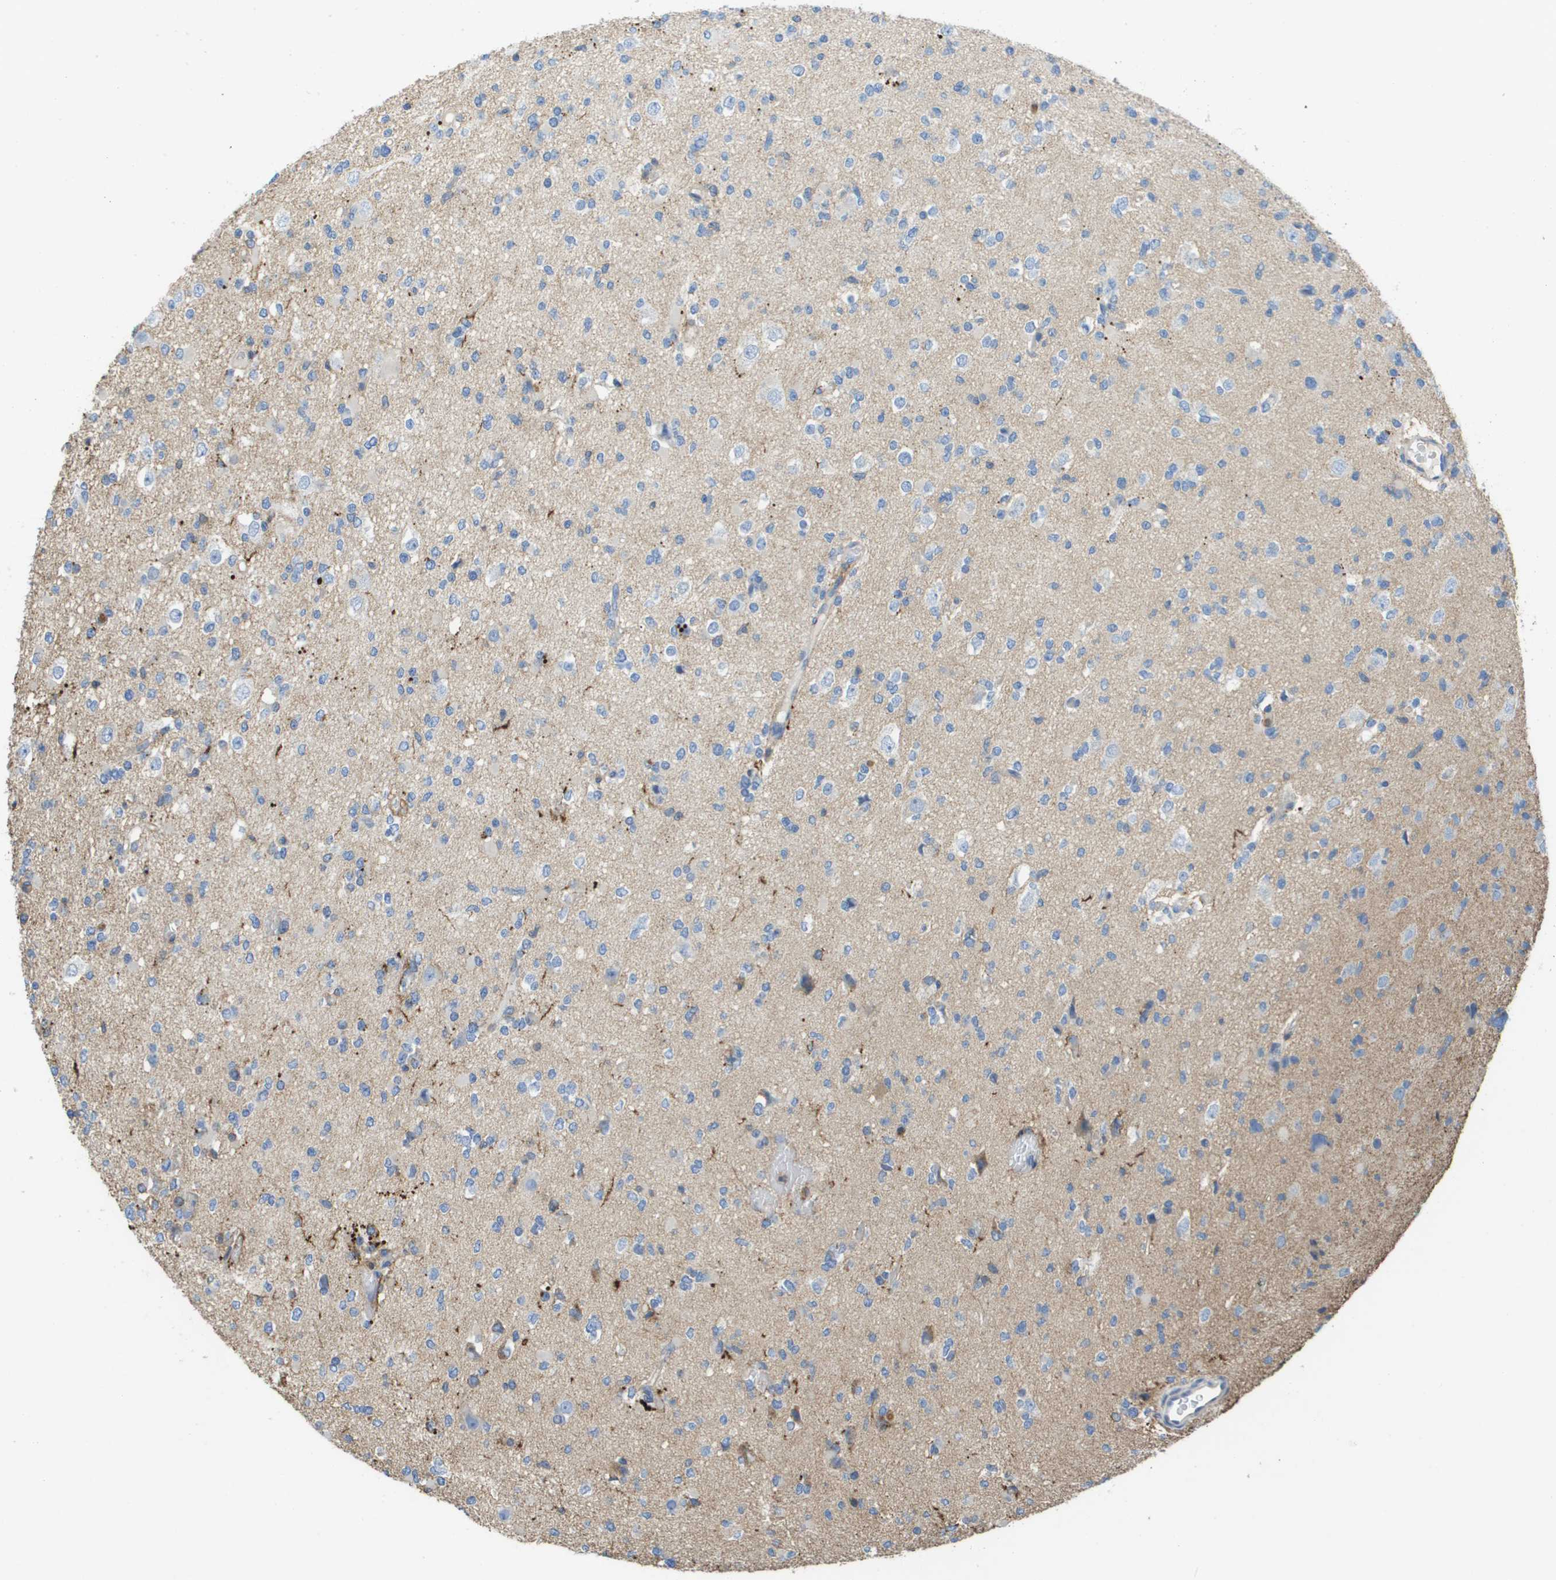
{"staining": {"intensity": "negative", "quantity": "none", "location": "none"}, "tissue": "glioma", "cell_type": "Tumor cells", "image_type": "cancer", "snomed": [{"axis": "morphology", "description": "Glioma, malignant, Low grade"}, {"axis": "topography", "description": "Brain"}], "caption": "Tumor cells show no significant protein expression in malignant glioma (low-grade). (Stains: DAB immunohistochemistry (IHC) with hematoxylin counter stain, Microscopy: brightfield microscopy at high magnification).", "gene": "PASK", "patient": {"sex": "female", "age": 22}}